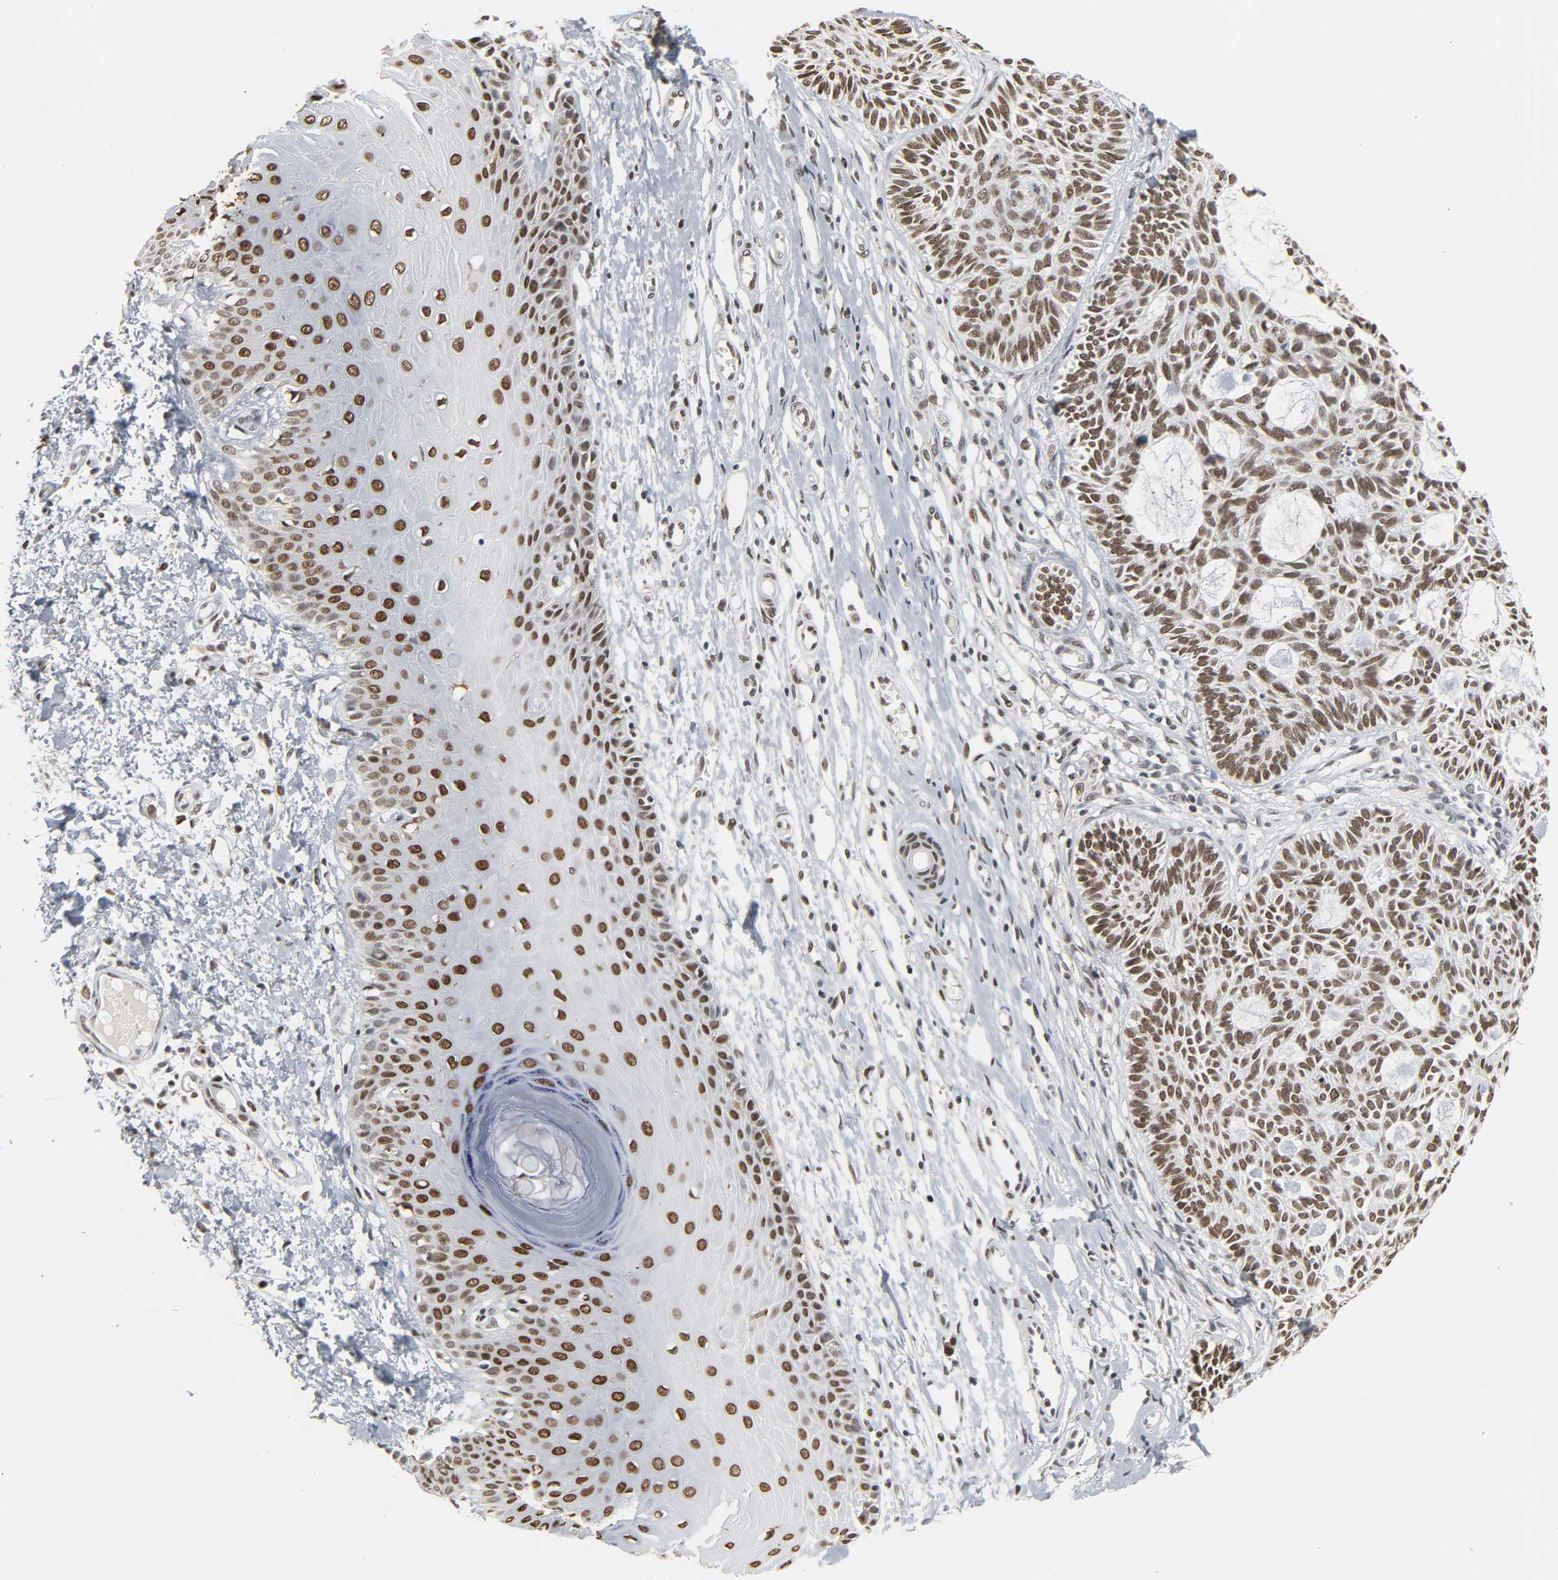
{"staining": {"intensity": "weak", "quantity": ">75%", "location": "nuclear"}, "tissue": "skin cancer", "cell_type": "Tumor cells", "image_type": "cancer", "snomed": [{"axis": "morphology", "description": "Basal cell carcinoma"}, {"axis": "topography", "description": "Skin"}], "caption": "A histopathology image of skin cancer stained for a protein exhibits weak nuclear brown staining in tumor cells.", "gene": "DAZAP1", "patient": {"sex": "male", "age": 67}}